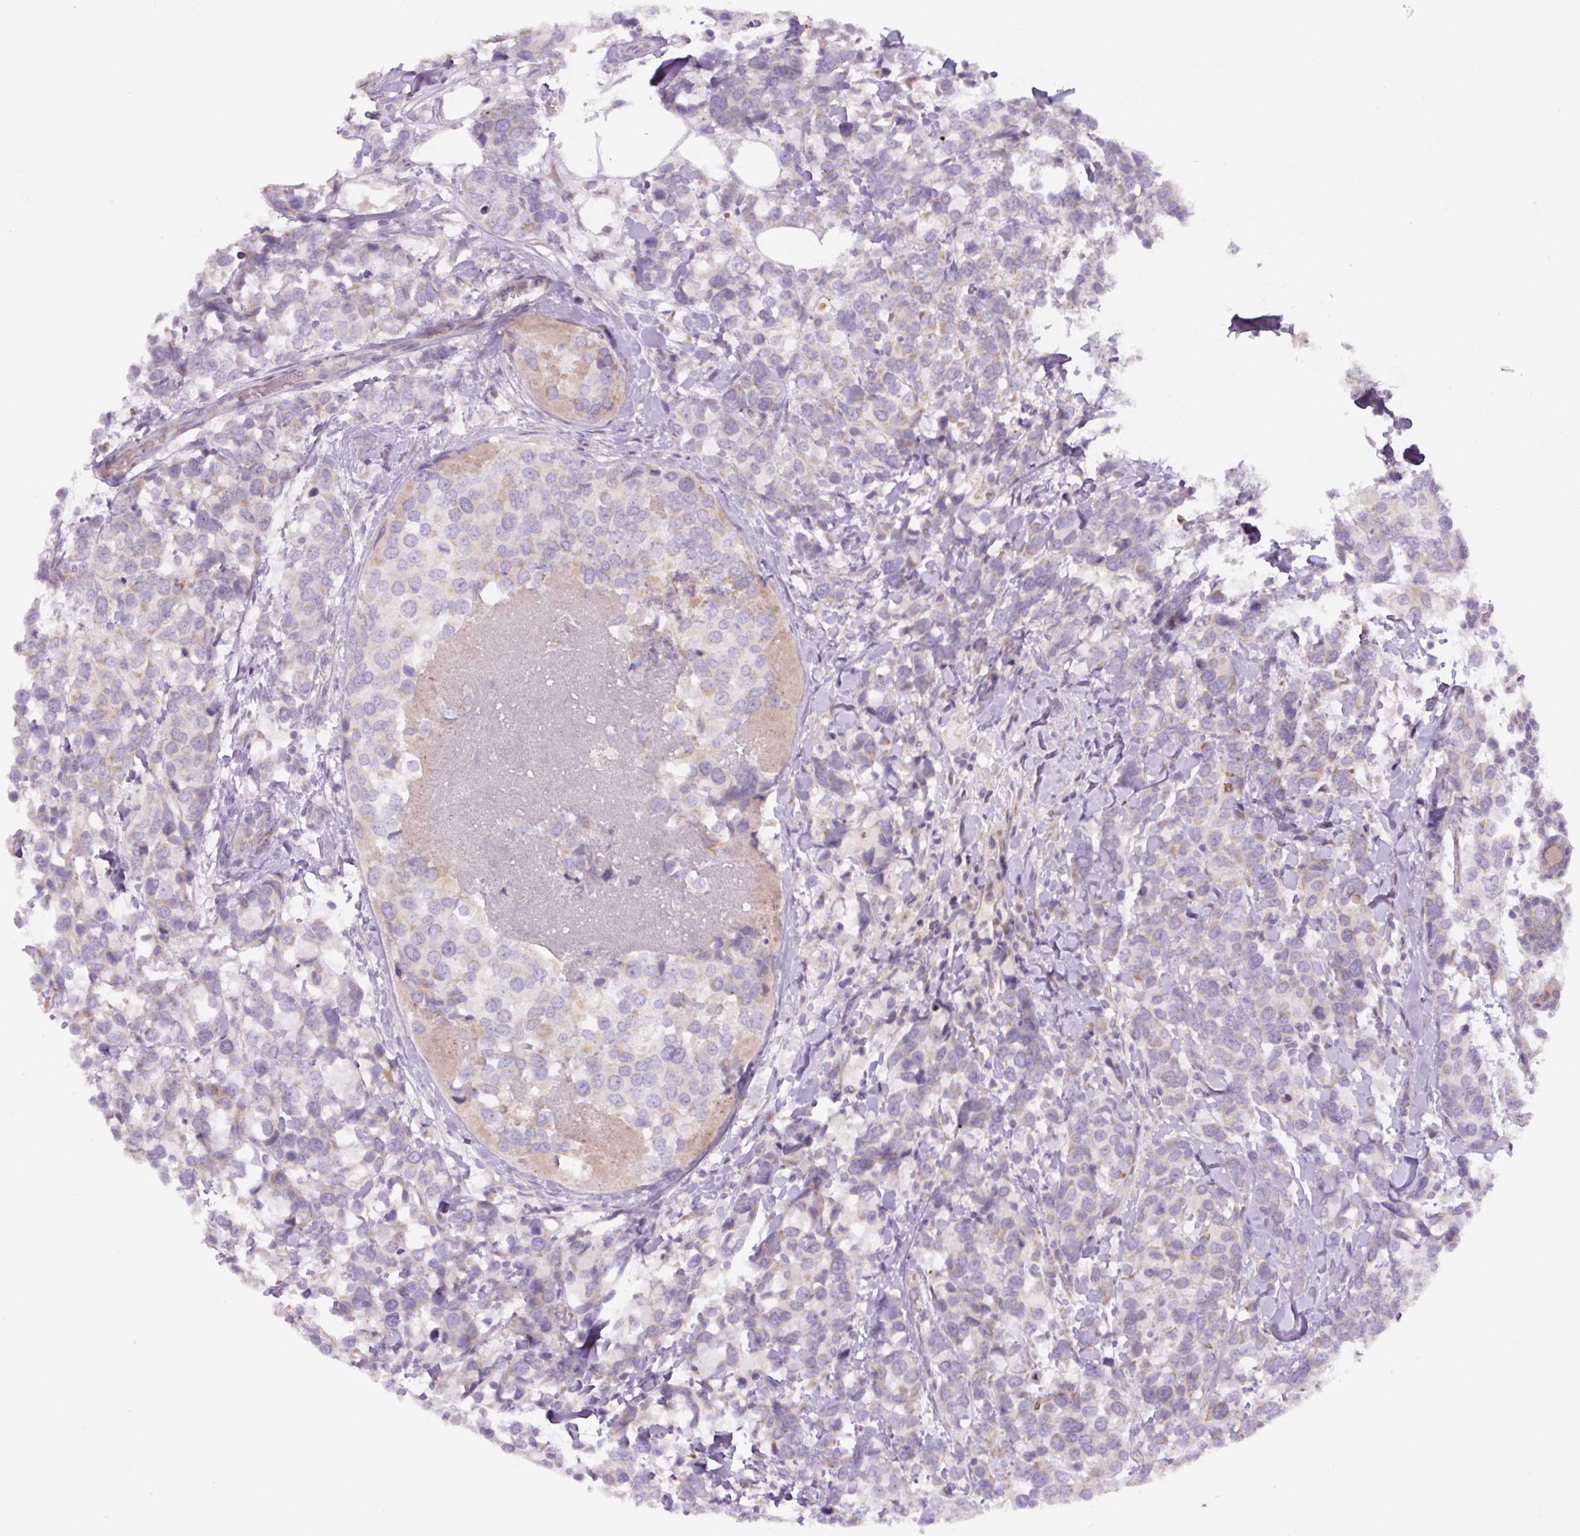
{"staining": {"intensity": "weak", "quantity": "<25%", "location": "cytoplasmic/membranous"}, "tissue": "breast cancer", "cell_type": "Tumor cells", "image_type": "cancer", "snomed": [{"axis": "morphology", "description": "Lobular carcinoma"}, {"axis": "topography", "description": "Breast"}], "caption": "Micrograph shows no protein expression in tumor cells of breast cancer (lobular carcinoma) tissue.", "gene": "YIF1B", "patient": {"sex": "female", "age": 59}}